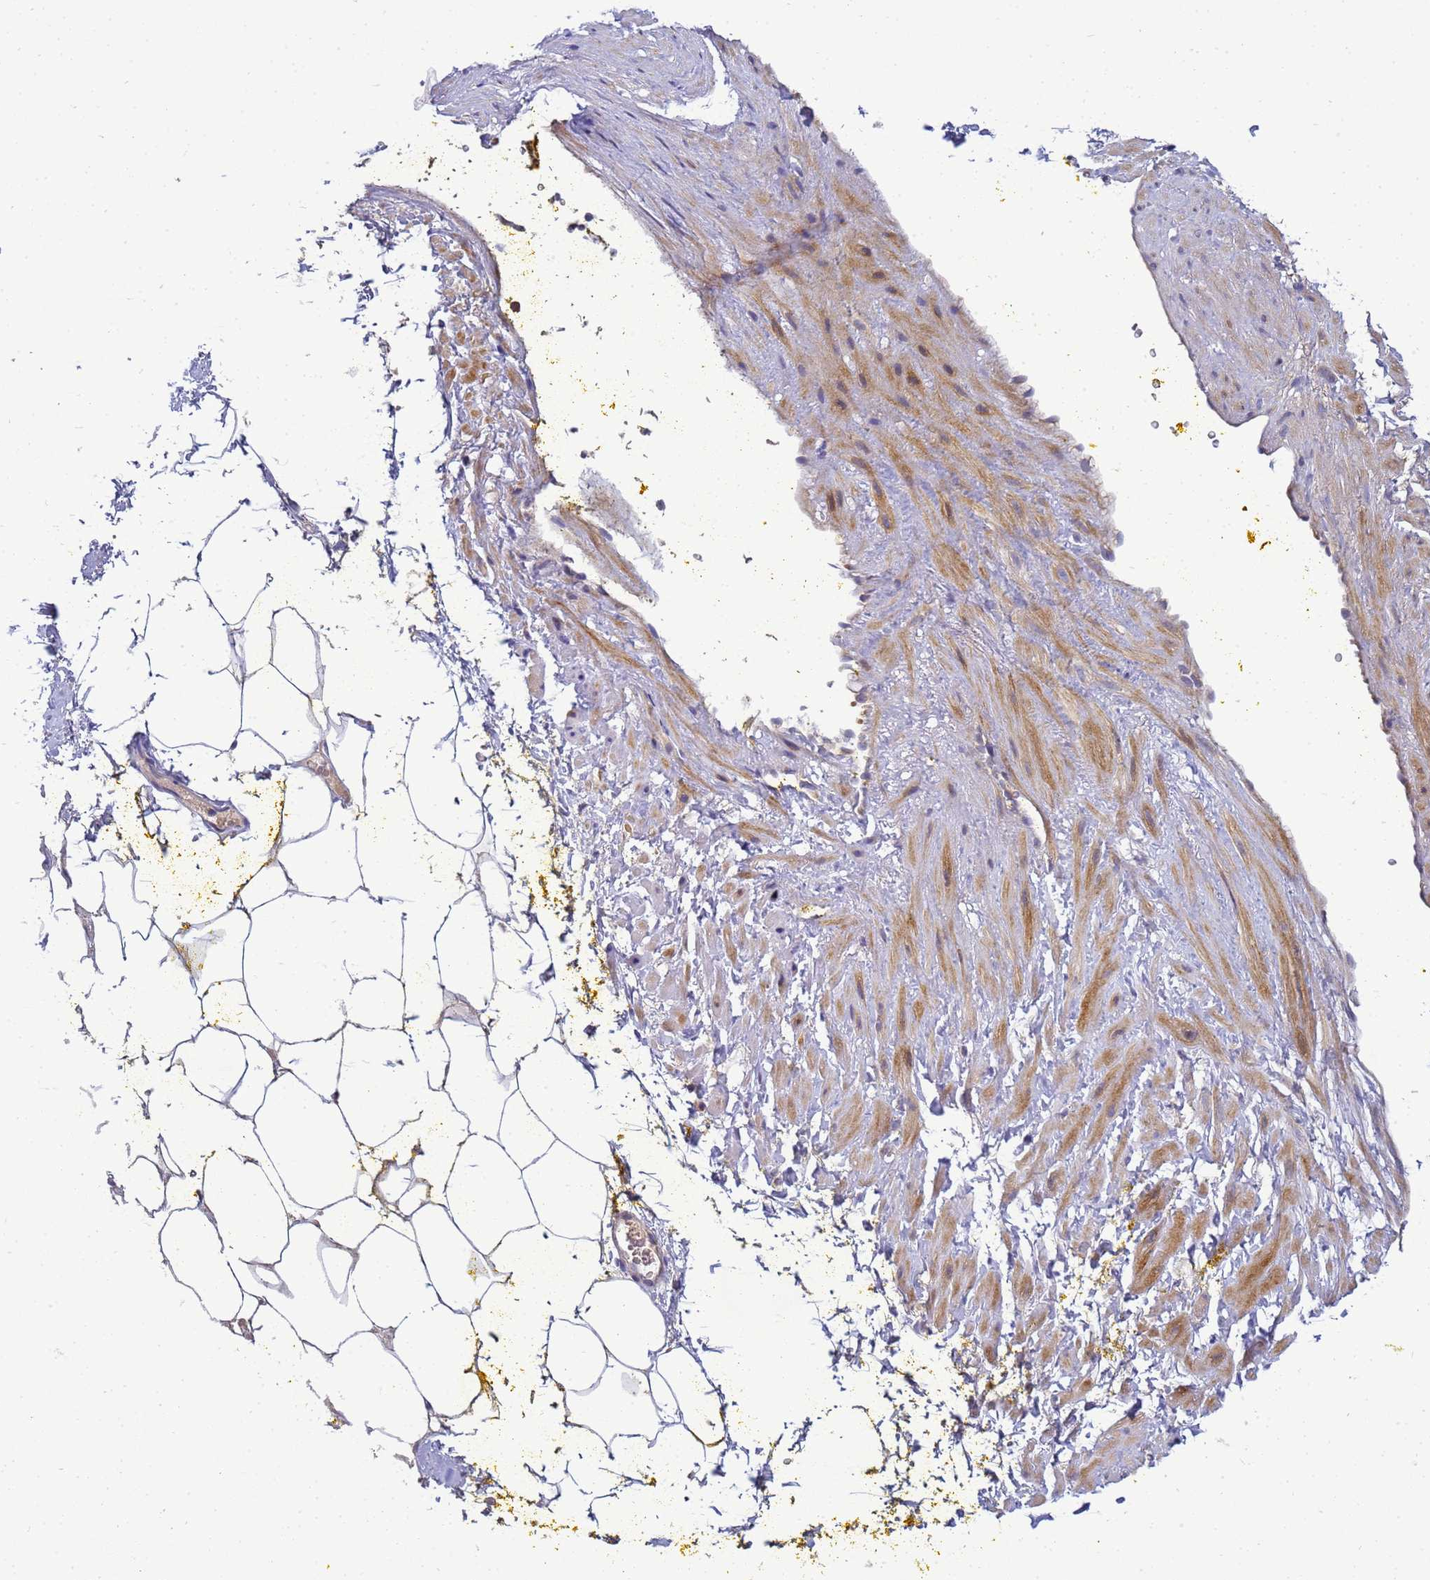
{"staining": {"intensity": "weak", "quantity": ">75%", "location": "cytoplasmic/membranous"}, "tissue": "adipose tissue", "cell_type": "Adipocytes", "image_type": "normal", "snomed": [{"axis": "morphology", "description": "Normal tissue, NOS"}, {"axis": "morphology", "description": "Adenocarcinoma, Low grade"}, {"axis": "topography", "description": "Prostate"}, {"axis": "topography", "description": "Peripheral nerve tissue"}], "caption": "Immunohistochemical staining of unremarkable human adipose tissue demonstrates low levels of weak cytoplasmic/membranous expression in approximately >75% of adipocytes. (DAB = brown stain, brightfield microscopy at high magnification).", "gene": "TMEM74B", "patient": {"sex": "male", "age": 63}}